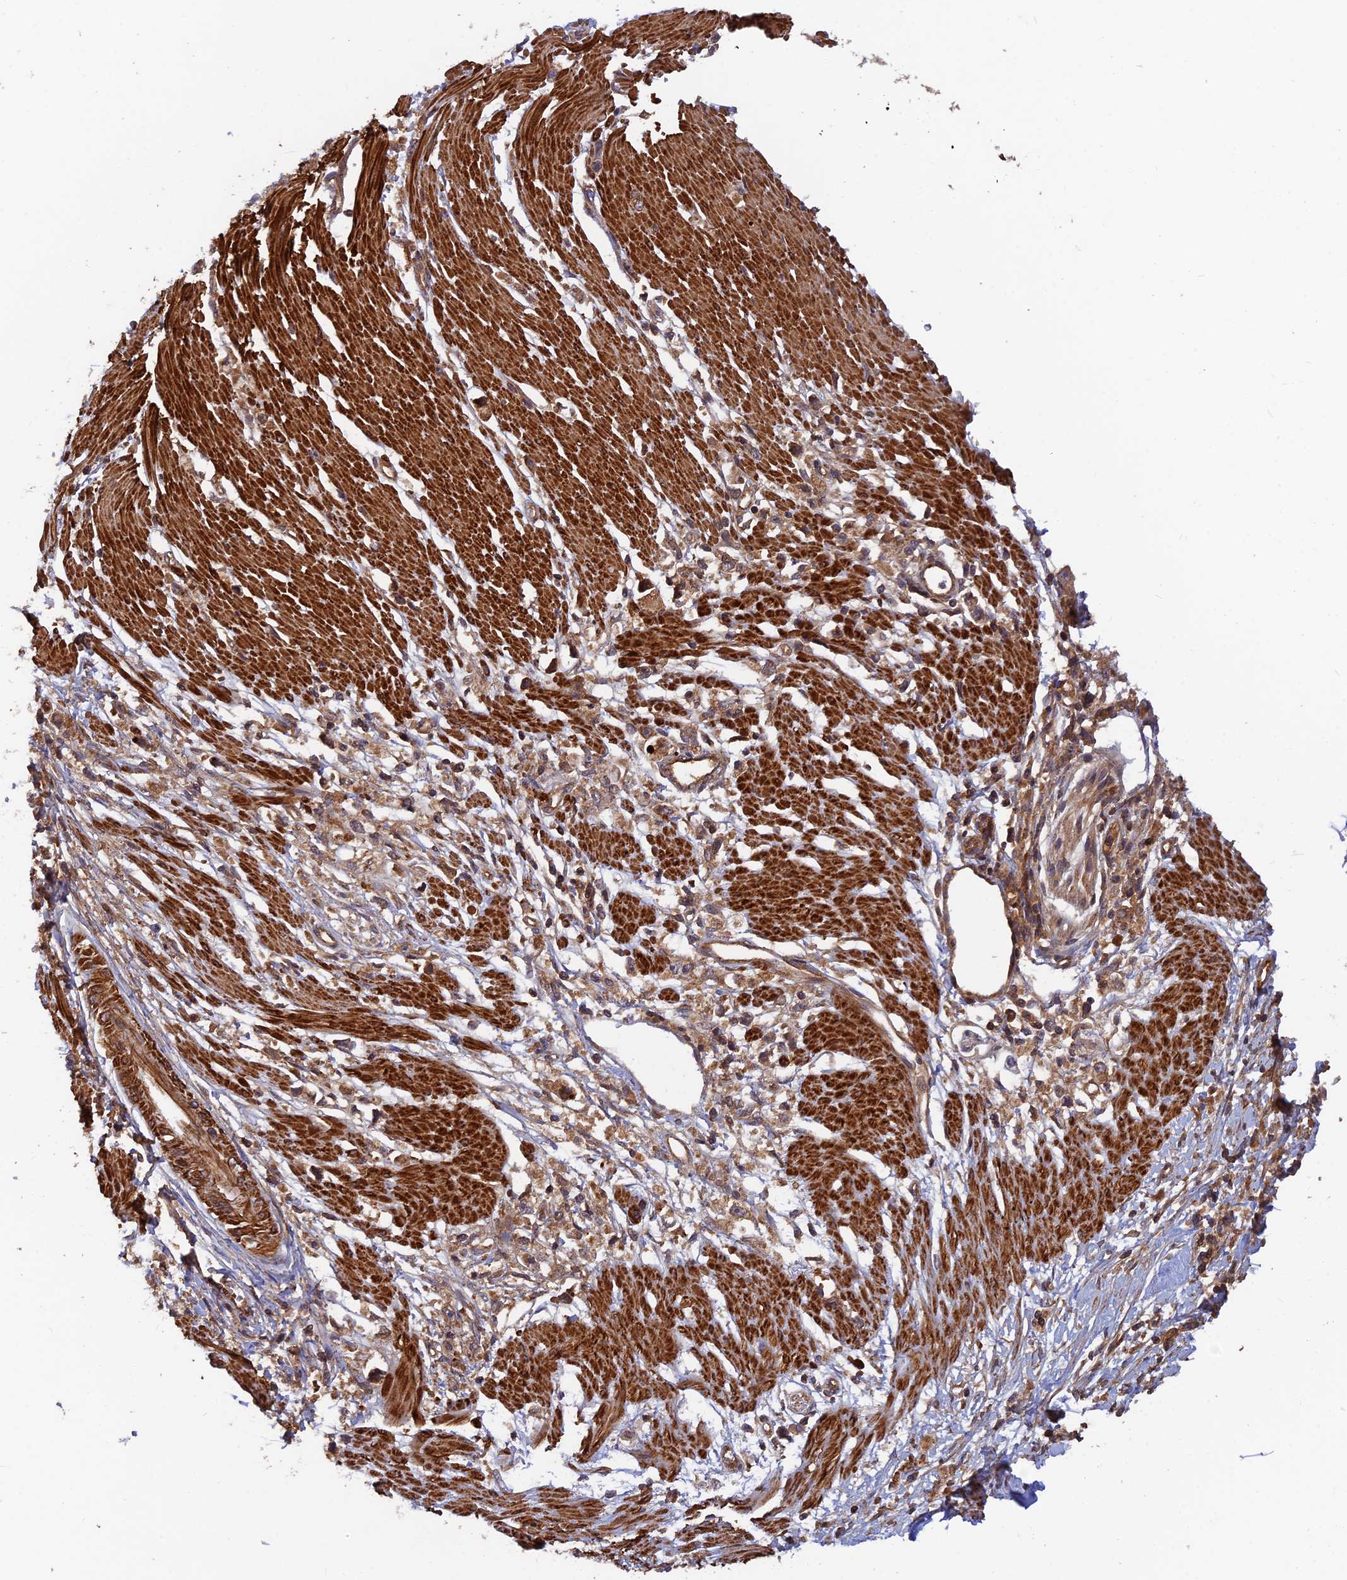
{"staining": {"intensity": "moderate", "quantity": ">75%", "location": "cytoplasmic/membranous"}, "tissue": "stomach cancer", "cell_type": "Tumor cells", "image_type": "cancer", "snomed": [{"axis": "morphology", "description": "Adenocarcinoma, NOS"}, {"axis": "topography", "description": "Stomach"}], "caption": "Moderate cytoplasmic/membranous staining for a protein is seen in about >75% of tumor cells of adenocarcinoma (stomach) using IHC.", "gene": "RELCH", "patient": {"sex": "female", "age": 59}}